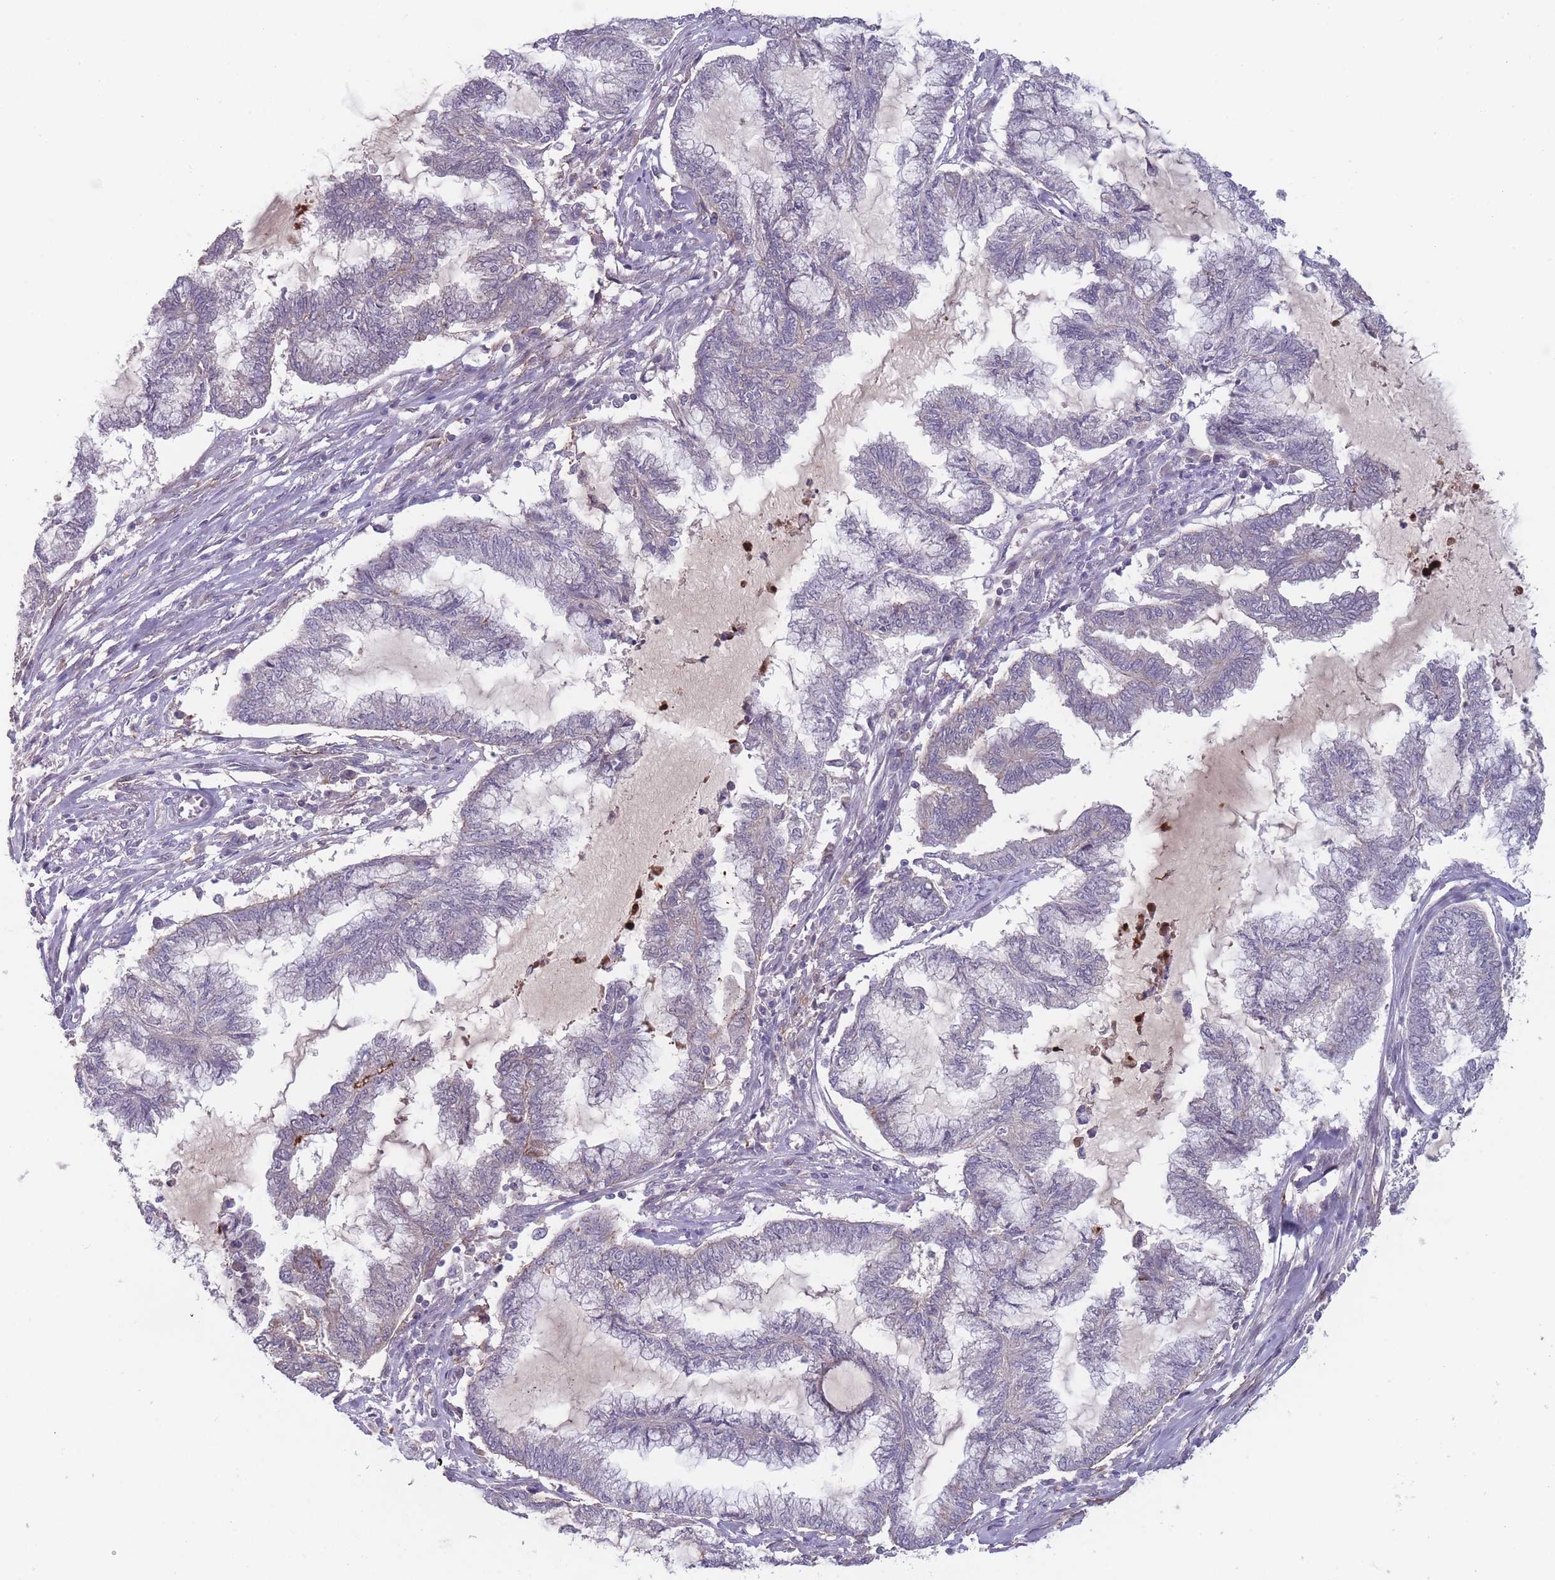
{"staining": {"intensity": "negative", "quantity": "none", "location": "none"}, "tissue": "endometrial cancer", "cell_type": "Tumor cells", "image_type": "cancer", "snomed": [{"axis": "morphology", "description": "Adenocarcinoma, NOS"}, {"axis": "topography", "description": "Endometrium"}], "caption": "There is no significant staining in tumor cells of adenocarcinoma (endometrial).", "gene": "TMEM232", "patient": {"sex": "female", "age": 86}}